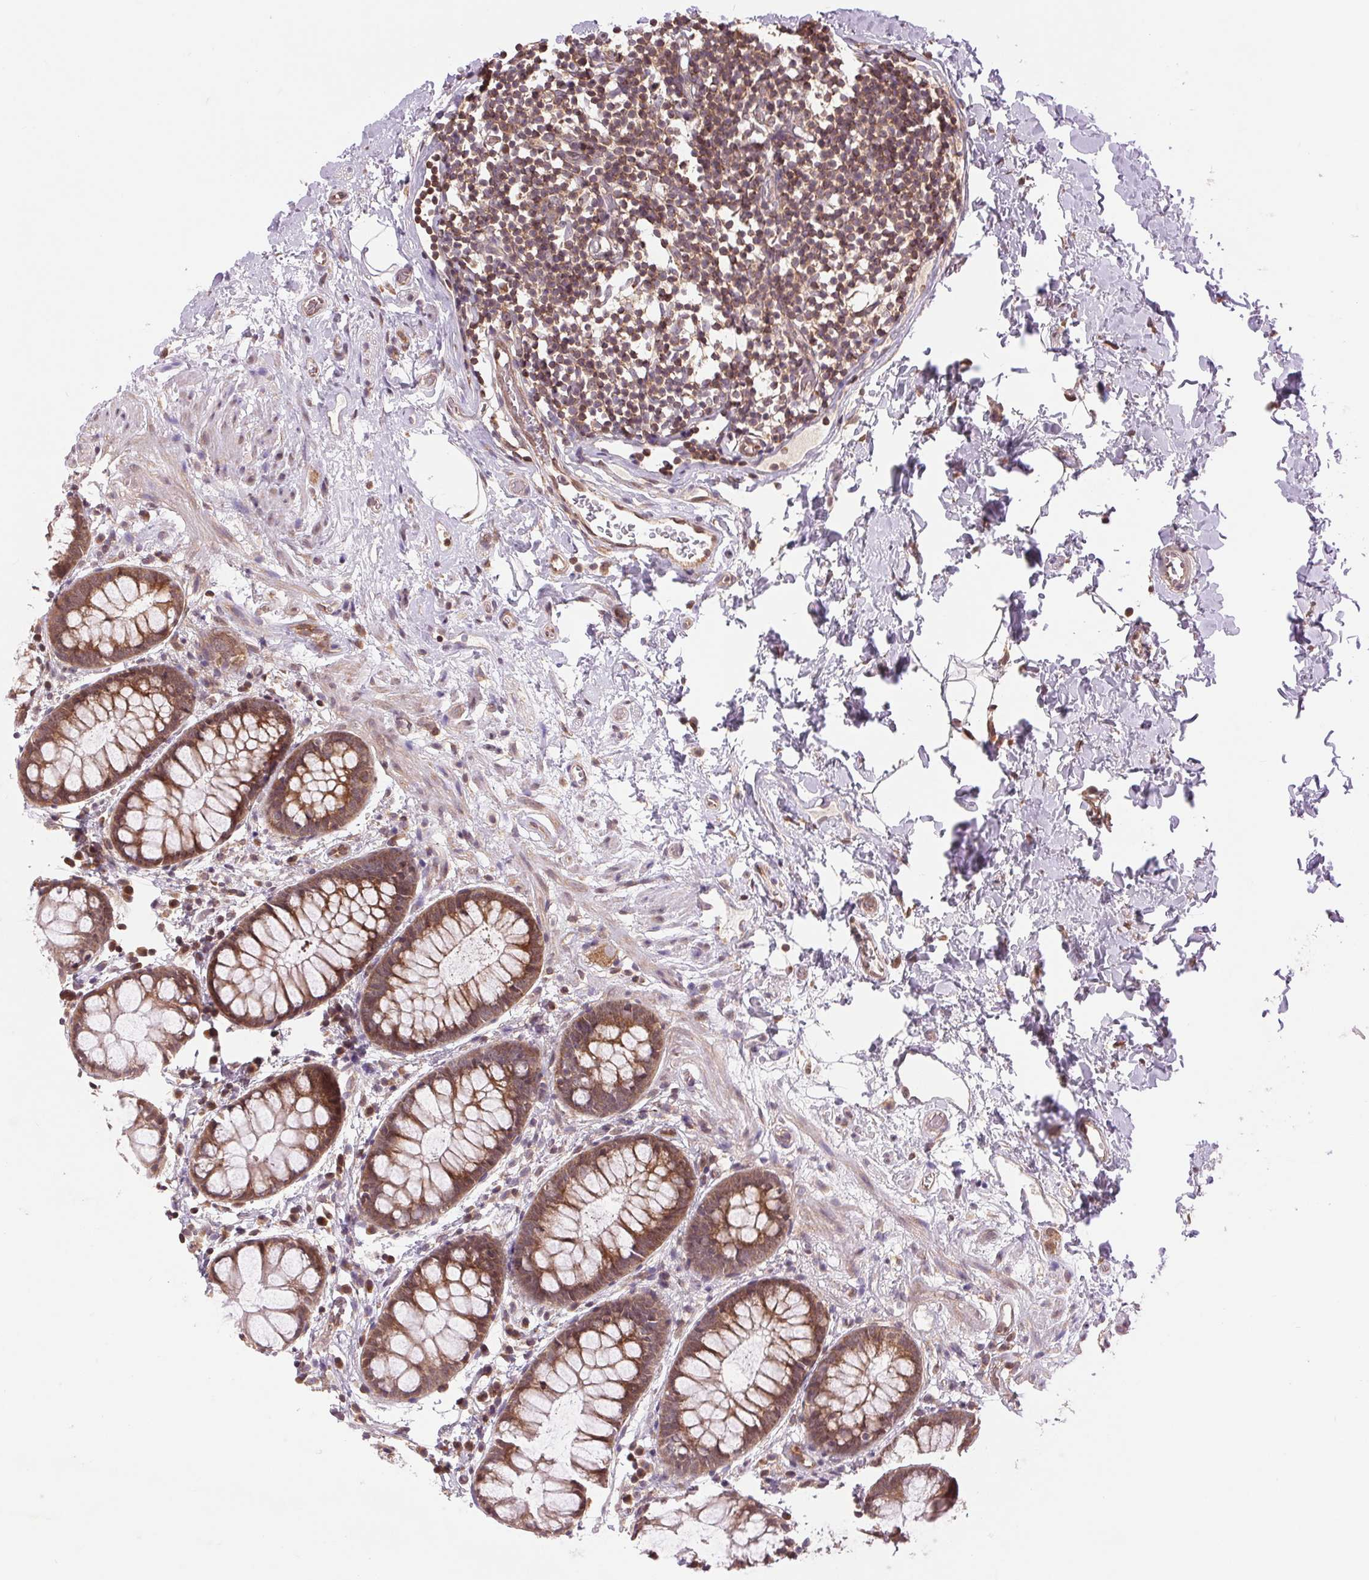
{"staining": {"intensity": "moderate", "quantity": ">75%", "location": "cytoplasmic/membranous"}, "tissue": "rectum", "cell_type": "Glandular cells", "image_type": "normal", "snomed": [{"axis": "morphology", "description": "Normal tissue, NOS"}, {"axis": "topography", "description": "Rectum"}], "caption": "Moderate cytoplasmic/membranous positivity is present in about >75% of glandular cells in unremarkable rectum.", "gene": "BTF3L4", "patient": {"sex": "female", "age": 62}}